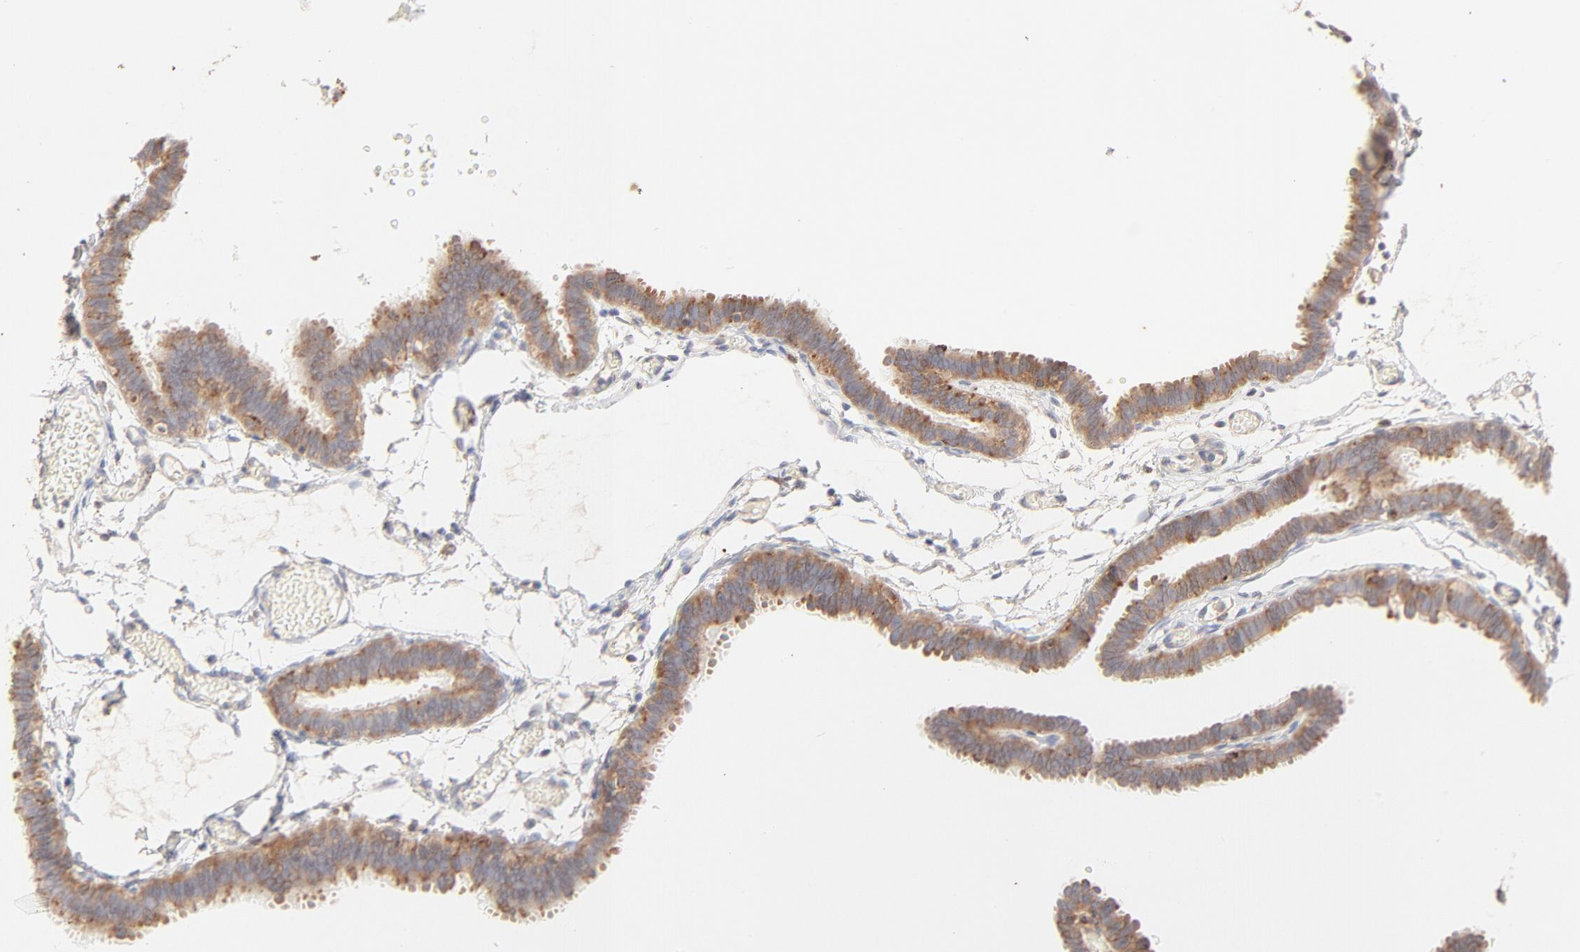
{"staining": {"intensity": "moderate", "quantity": ">75%", "location": "cytoplasmic/membranous"}, "tissue": "fallopian tube", "cell_type": "Glandular cells", "image_type": "normal", "snomed": [{"axis": "morphology", "description": "Normal tissue, NOS"}, {"axis": "topography", "description": "Fallopian tube"}], "caption": "Fallopian tube stained for a protein (brown) demonstrates moderate cytoplasmic/membranous positive staining in about >75% of glandular cells.", "gene": "PARP12", "patient": {"sex": "female", "age": 29}}